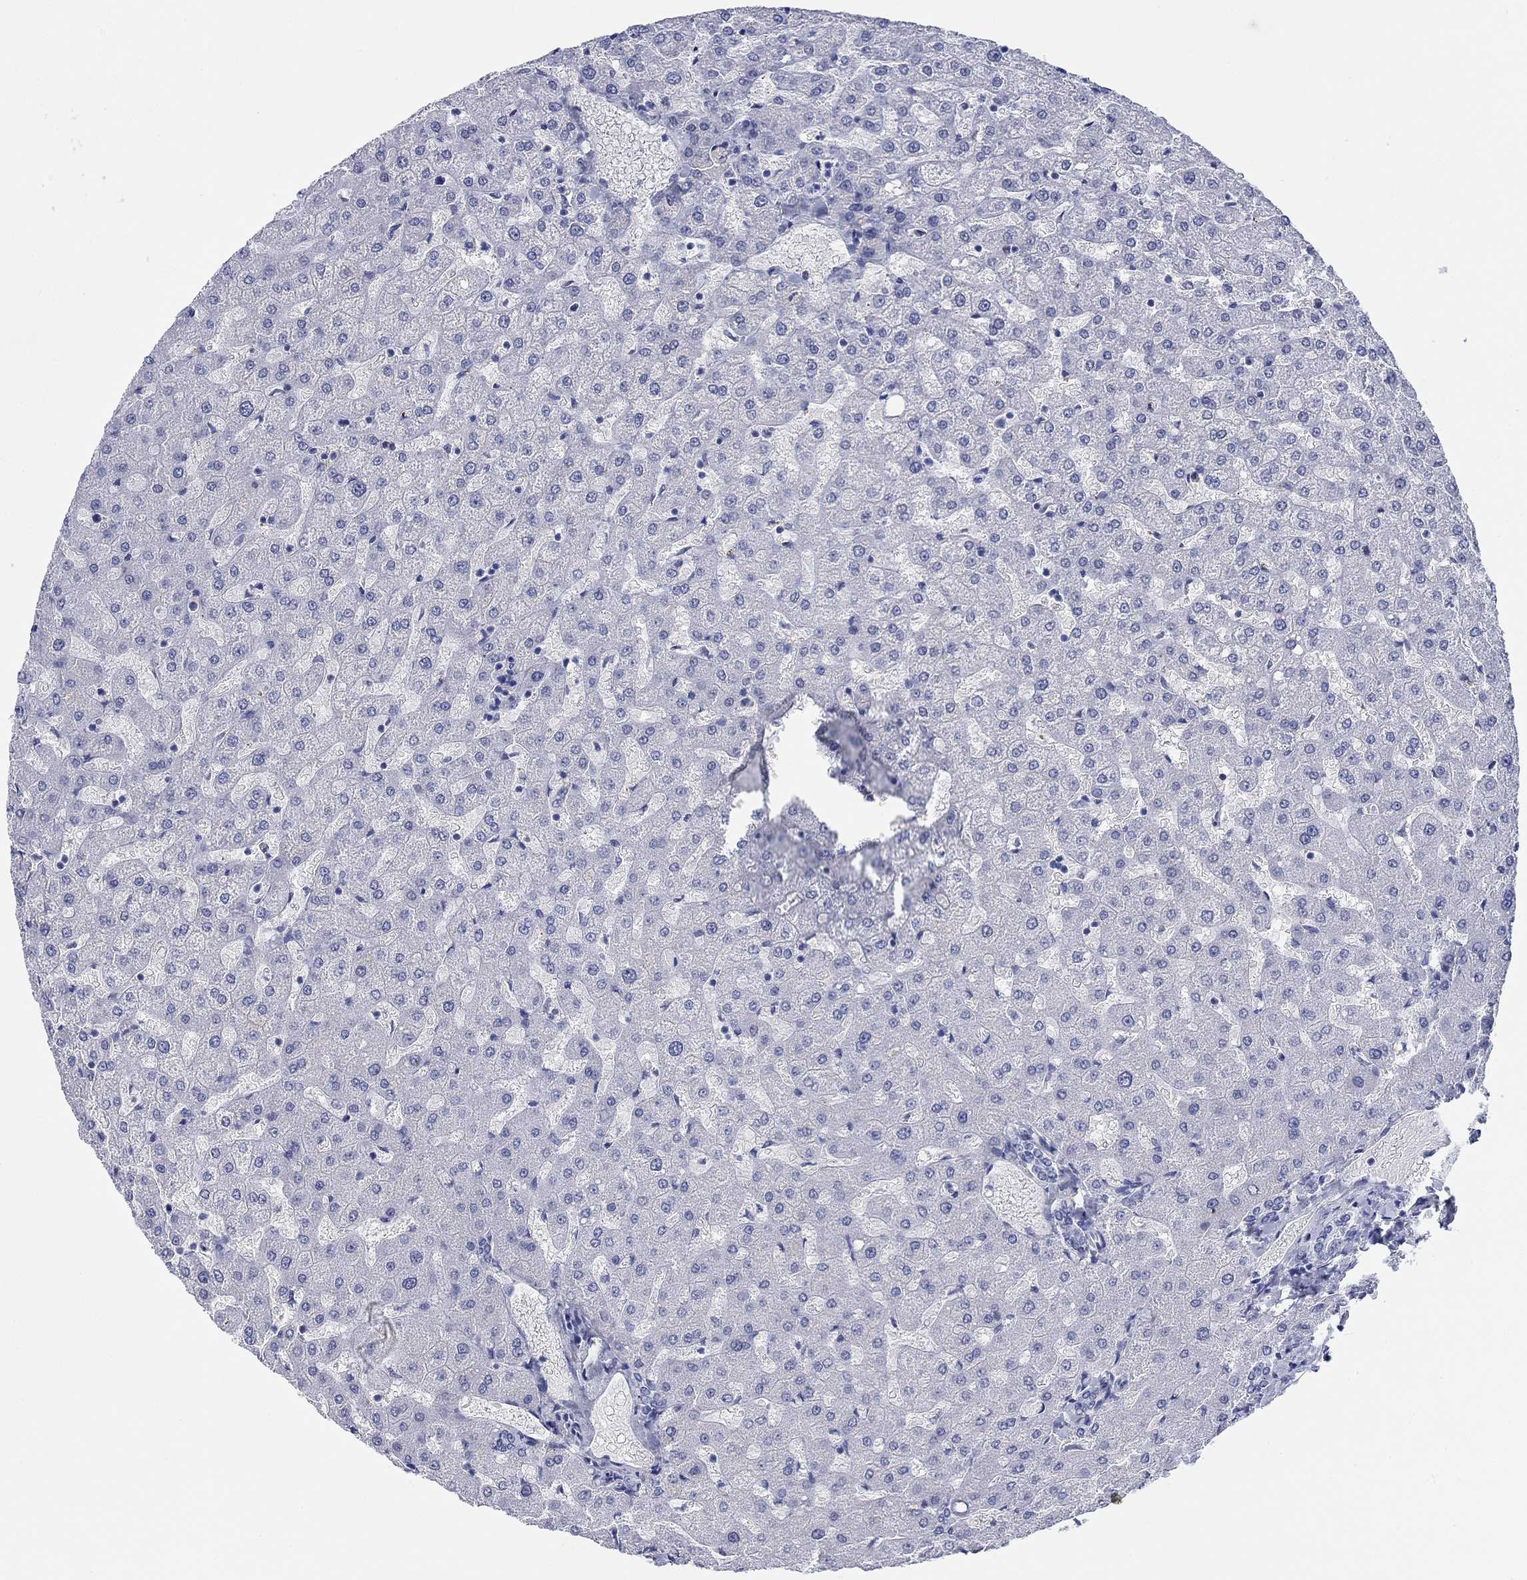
{"staining": {"intensity": "negative", "quantity": "none", "location": "none"}, "tissue": "liver", "cell_type": "Cholangiocytes", "image_type": "normal", "snomed": [{"axis": "morphology", "description": "Normal tissue, NOS"}, {"axis": "topography", "description": "Liver"}], "caption": "Immunohistochemistry of unremarkable human liver reveals no staining in cholangiocytes. Brightfield microscopy of IHC stained with DAB (brown) and hematoxylin (blue), captured at high magnification.", "gene": "PDYN", "patient": {"sex": "female", "age": 50}}